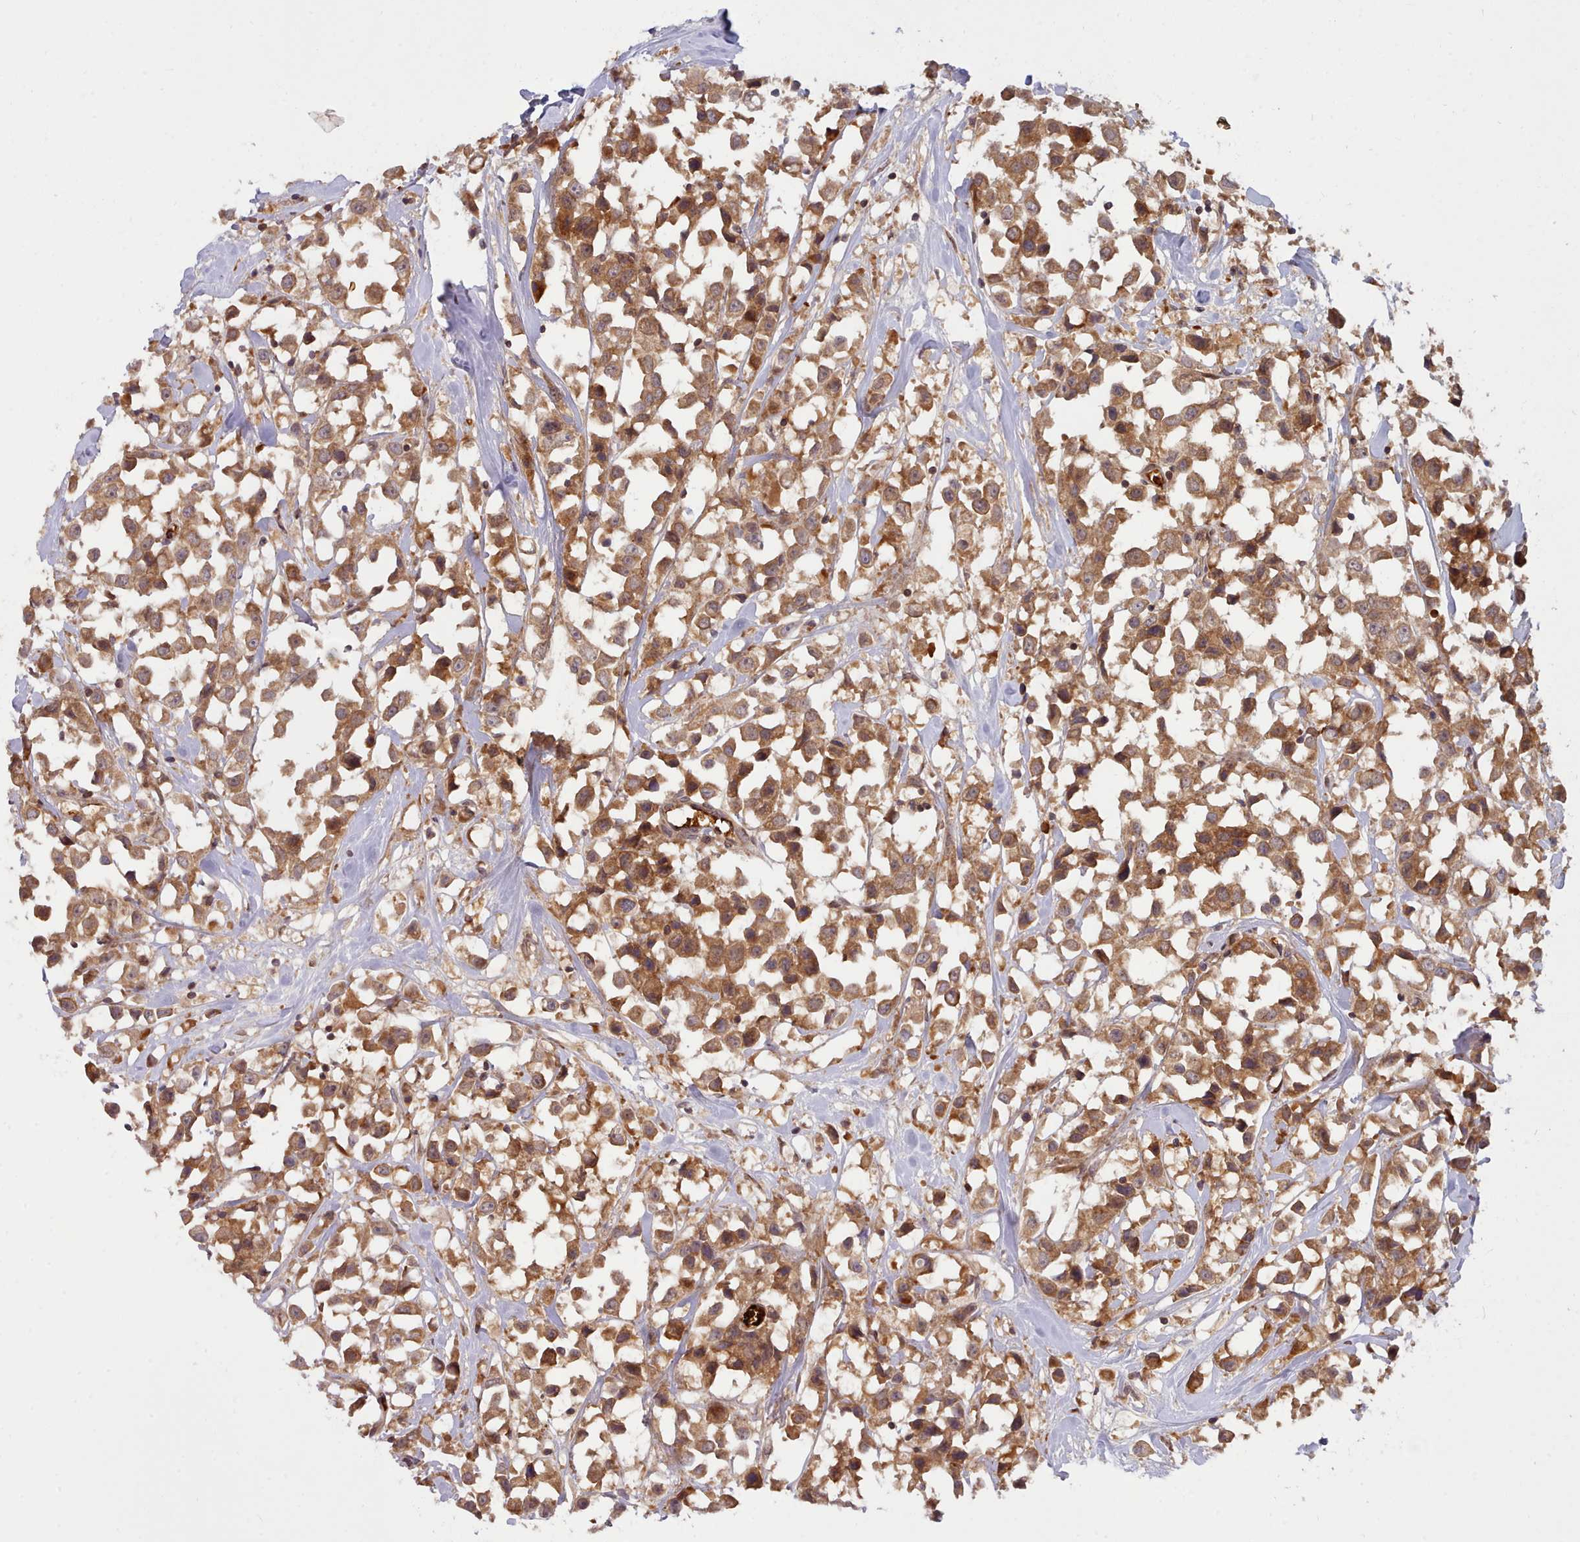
{"staining": {"intensity": "moderate", "quantity": ">75%", "location": "cytoplasmic/membranous"}, "tissue": "breast cancer", "cell_type": "Tumor cells", "image_type": "cancer", "snomed": [{"axis": "morphology", "description": "Duct carcinoma"}, {"axis": "topography", "description": "Breast"}], "caption": "DAB (3,3'-diaminobenzidine) immunohistochemical staining of human infiltrating ductal carcinoma (breast) reveals moderate cytoplasmic/membranous protein expression in about >75% of tumor cells. Using DAB (brown) and hematoxylin (blue) stains, captured at high magnification using brightfield microscopy.", "gene": "UBE2G1", "patient": {"sex": "female", "age": 61}}